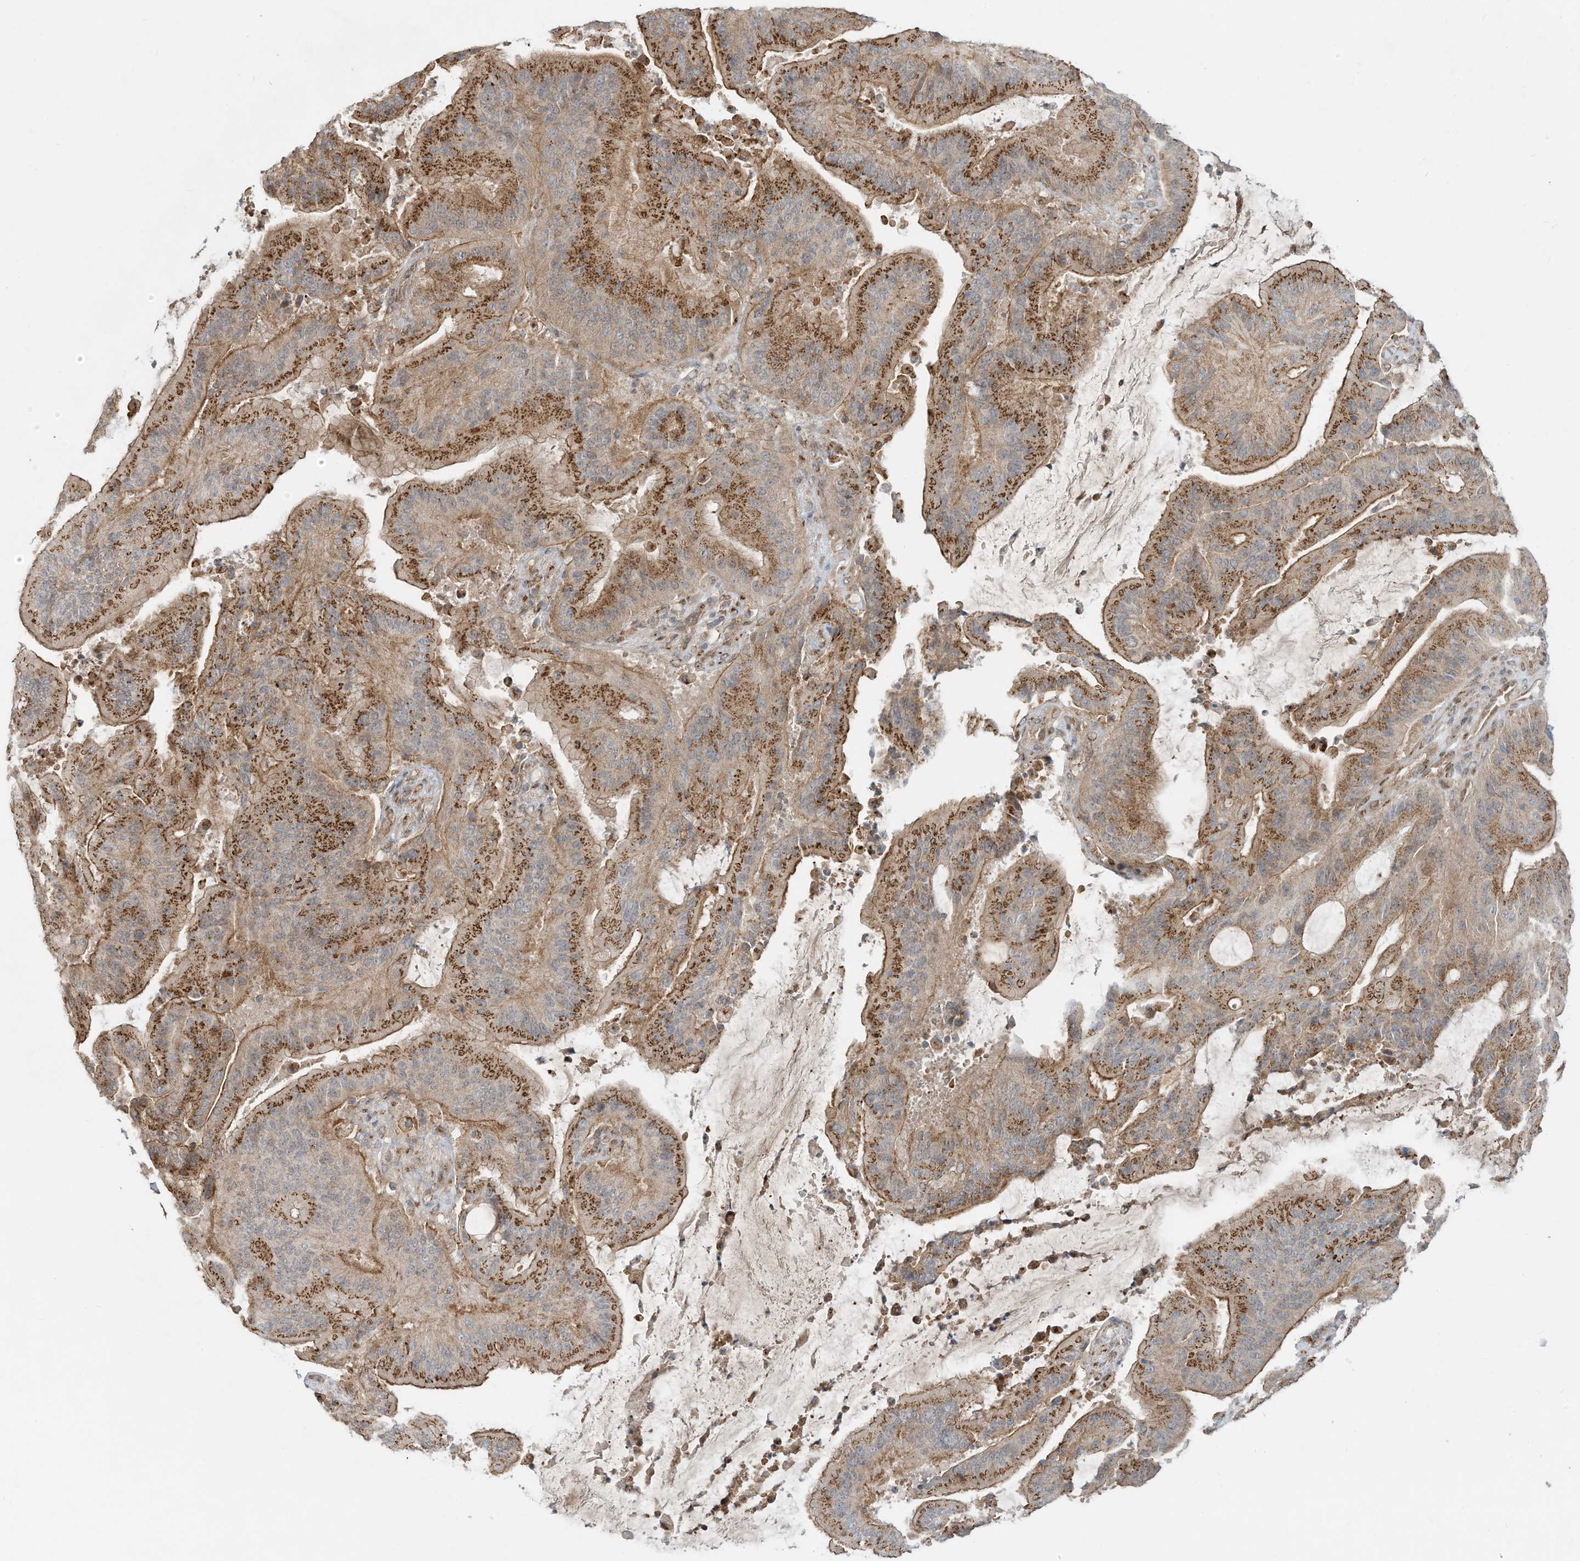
{"staining": {"intensity": "strong", "quantity": ">75%", "location": "cytoplasmic/membranous"}, "tissue": "liver cancer", "cell_type": "Tumor cells", "image_type": "cancer", "snomed": [{"axis": "morphology", "description": "Normal tissue, NOS"}, {"axis": "morphology", "description": "Cholangiocarcinoma"}, {"axis": "topography", "description": "Liver"}, {"axis": "topography", "description": "Peripheral nerve tissue"}], "caption": "Immunohistochemical staining of human liver cancer reveals high levels of strong cytoplasmic/membranous protein staining in about >75% of tumor cells. (DAB = brown stain, brightfield microscopy at high magnification).", "gene": "CUX1", "patient": {"sex": "female", "age": 73}}